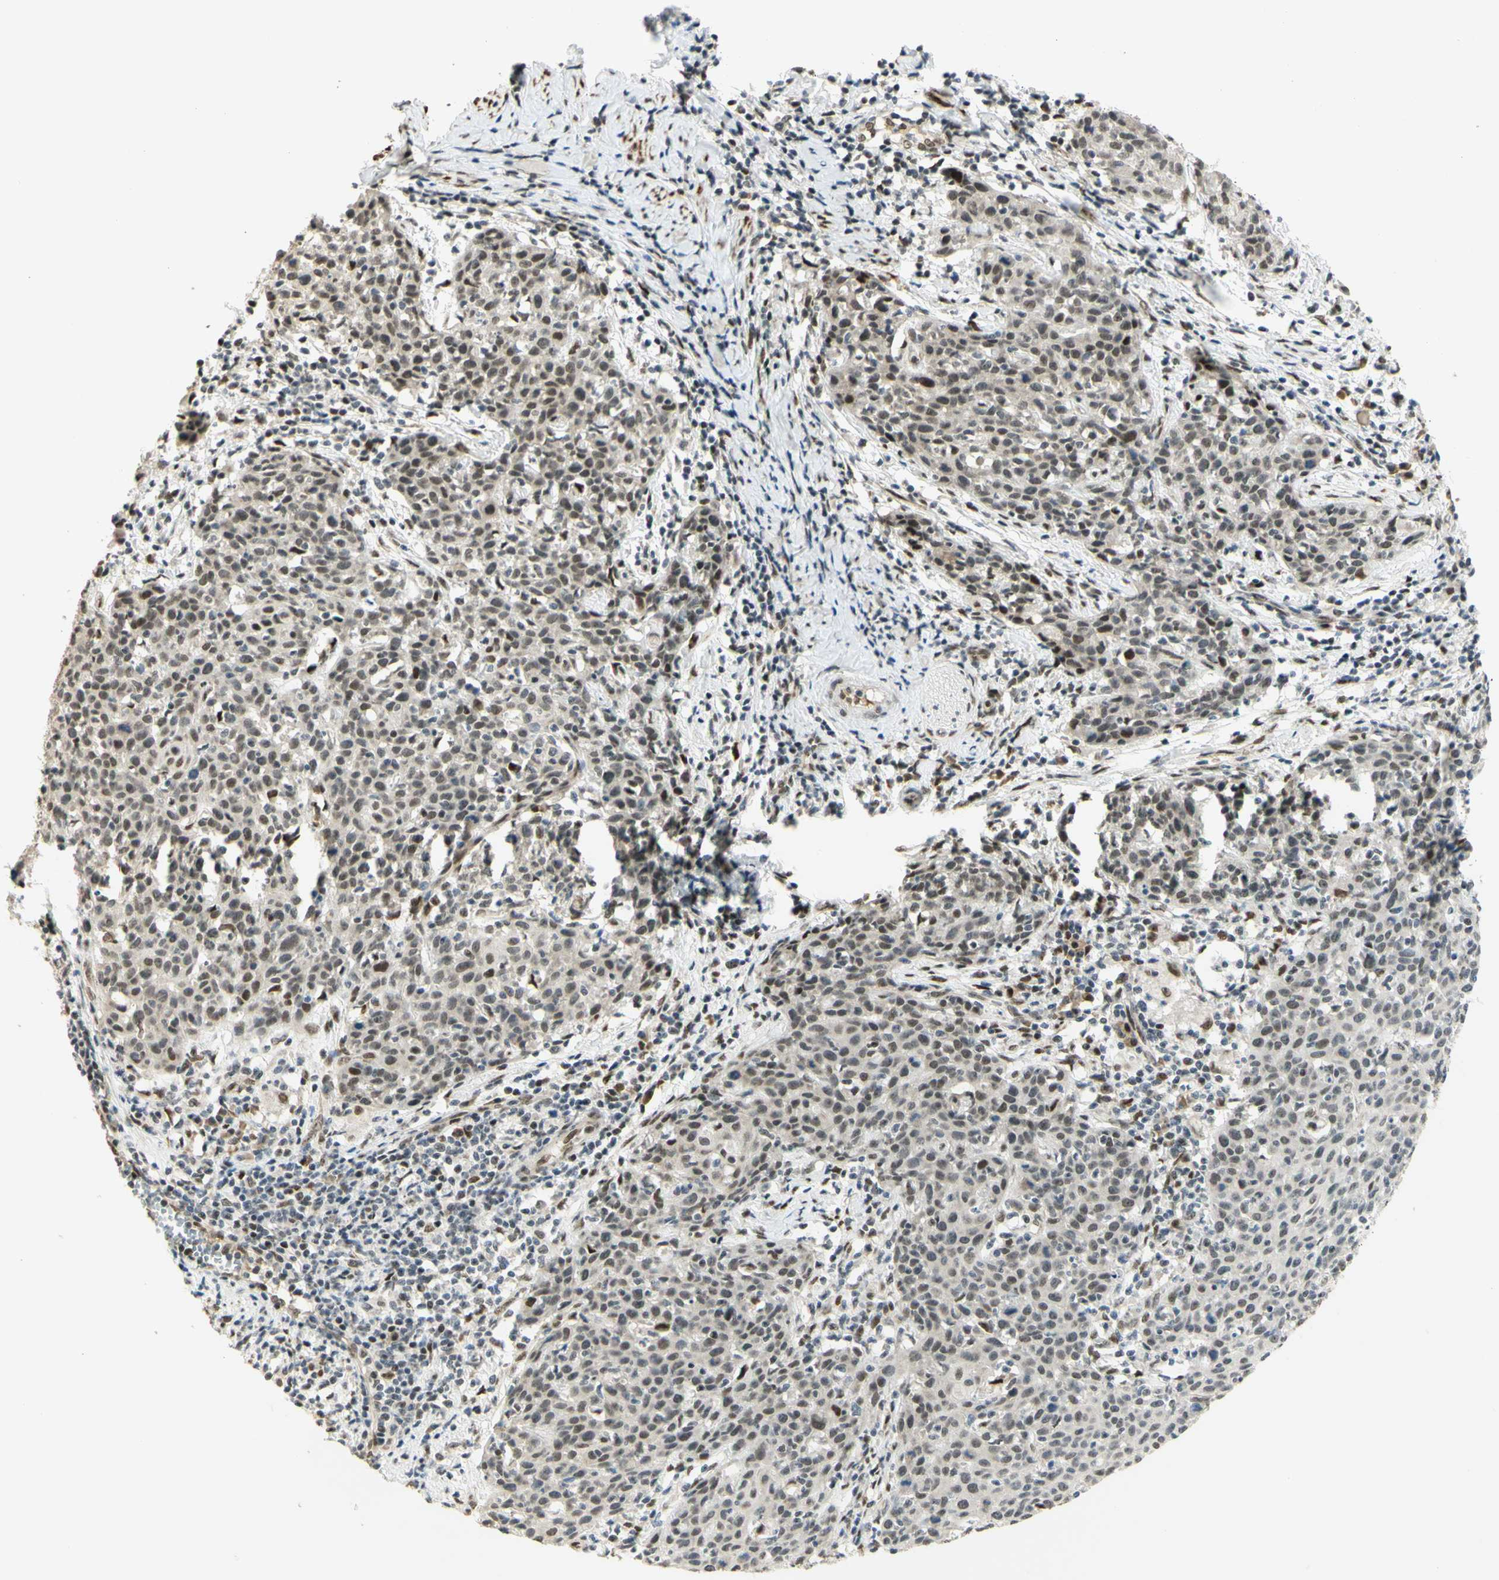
{"staining": {"intensity": "moderate", "quantity": ">75%", "location": "nuclear"}, "tissue": "cervical cancer", "cell_type": "Tumor cells", "image_type": "cancer", "snomed": [{"axis": "morphology", "description": "Squamous cell carcinoma, NOS"}, {"axis": "topography", "description": "Cervix"}], "caption": "Human cervical cancer (squamous cell carcinoma) stained with a protein marker displays moderate staining in tumor cells.", "gene": "DDX1", "patient": {"sex": "female", "age": 38}}